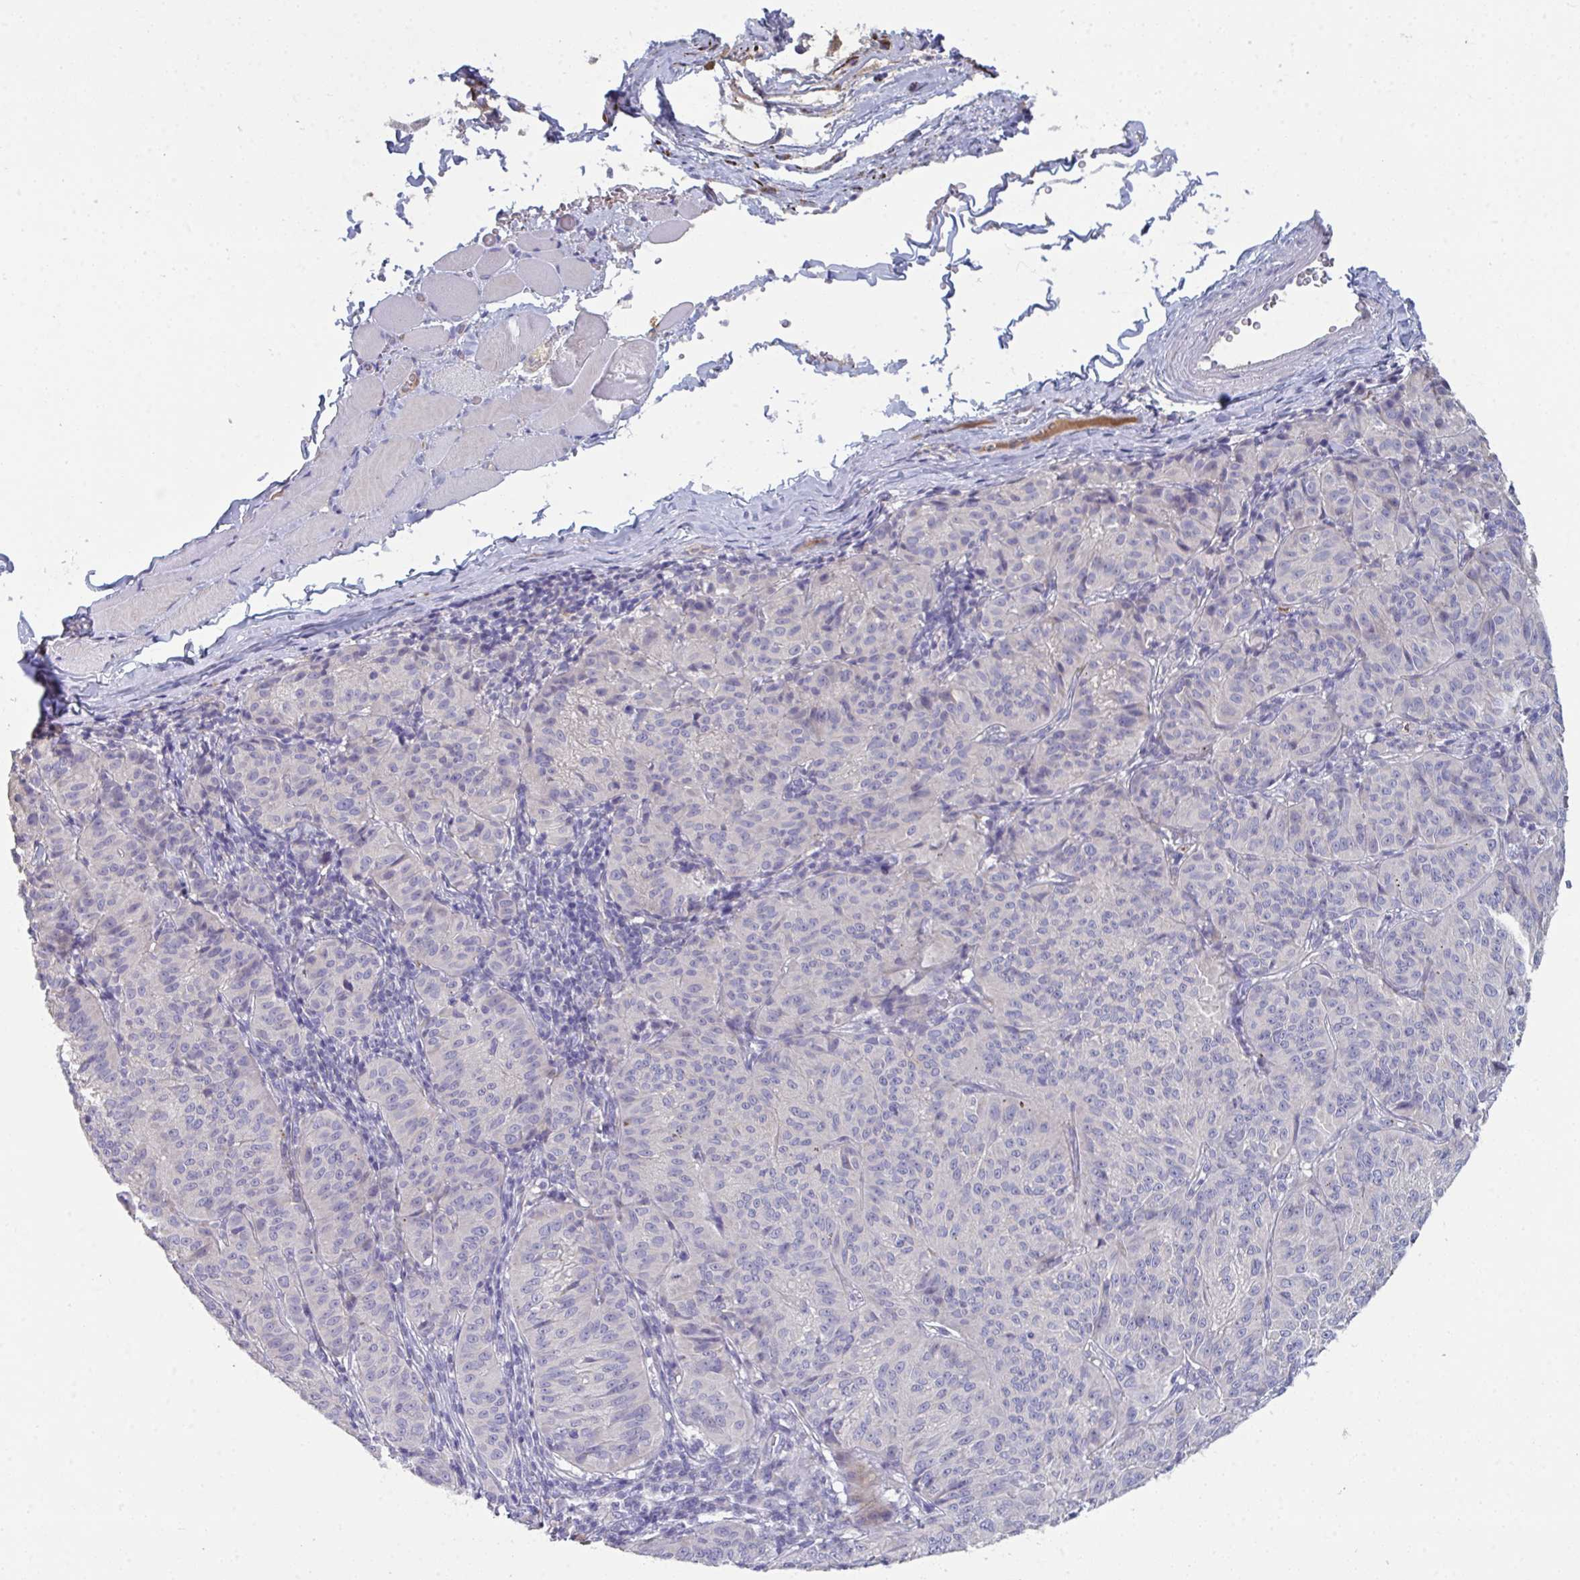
{"staining": {"intensity": "negative", "quantity": "none", "location": "none"}, "tissue": "melanoma", "cell_type": "Tumor cells", "image_type": "cancer", "snomed": [{"axis": "morphology", "description": "Malignant melanoma, NOS"}, {"axis": "topography", "description": "Skin"}], "caption": "A photomicrograph of human malignant melanoma is negative for staining in tumor cells. The staining was performed using DAB to visualize the protein expression in brown, while the nuclei were stained in blue with hematoxylin (Magnification: 20x).", "gene": "HGFAC", "patient": {"sex": "female", "age": 72}}